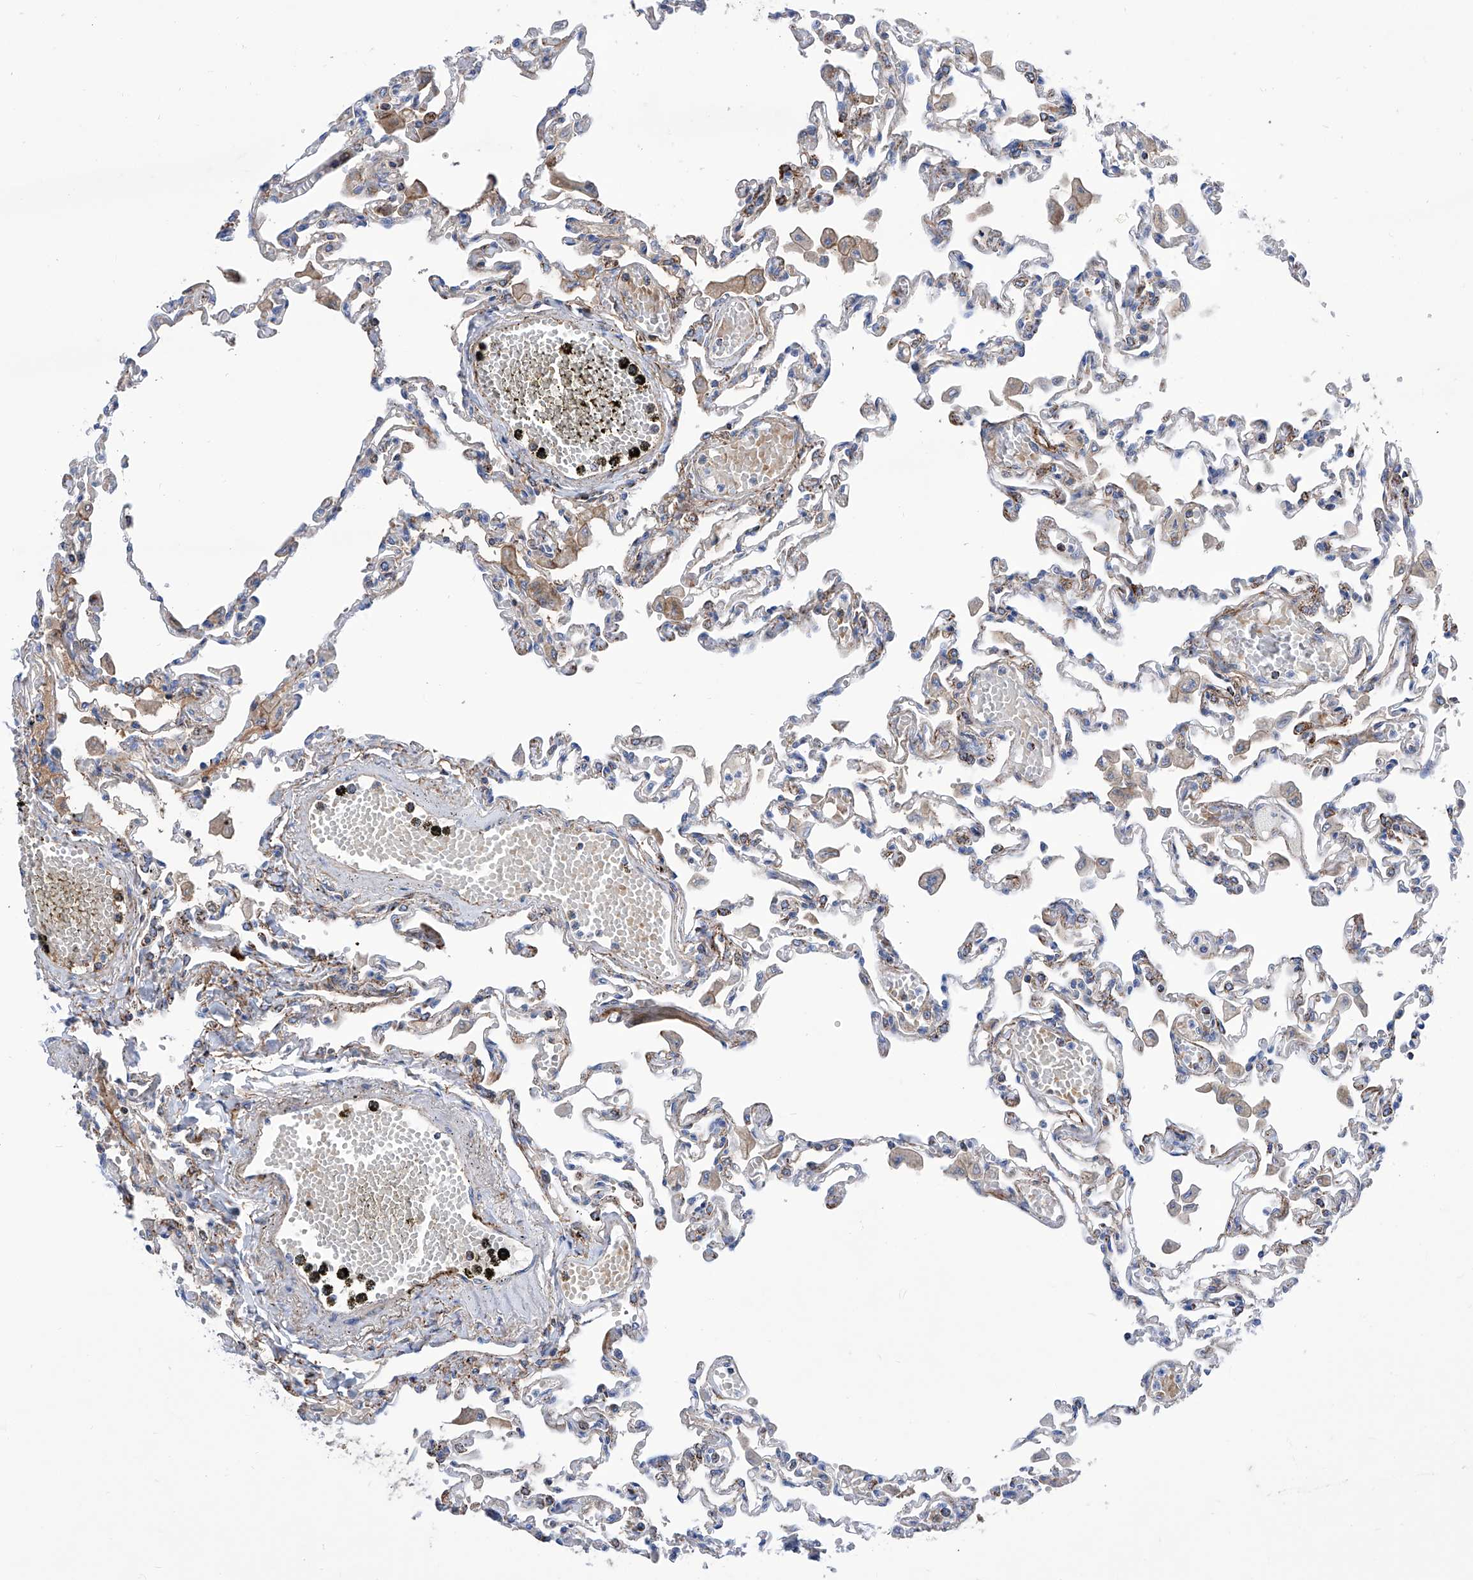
{"staining": {"intensity": "moderate", "quantity": "<25%", "location": "cytoplasmic/membranous"}, "tissue": "lung", "cell_type": "Alveolar cells", "image_type": "normal", "snomed": [{"axis": "morphology", "description": "Normal tissue, NOS"}, {"axis": "topography", "description": "Bronchus"}, {"axis": "topography", "description": "Lung"}], "caption": "Immunohistochemistry (DAB (3,3'-diaminobenzidine)) staining of benign lung shows moderate cytoplasmic/membranous protein positivity in approximately <25% of alveolar cells.", "gene": "SRBD1", "patient": {"sex": "female", "age": 49}}